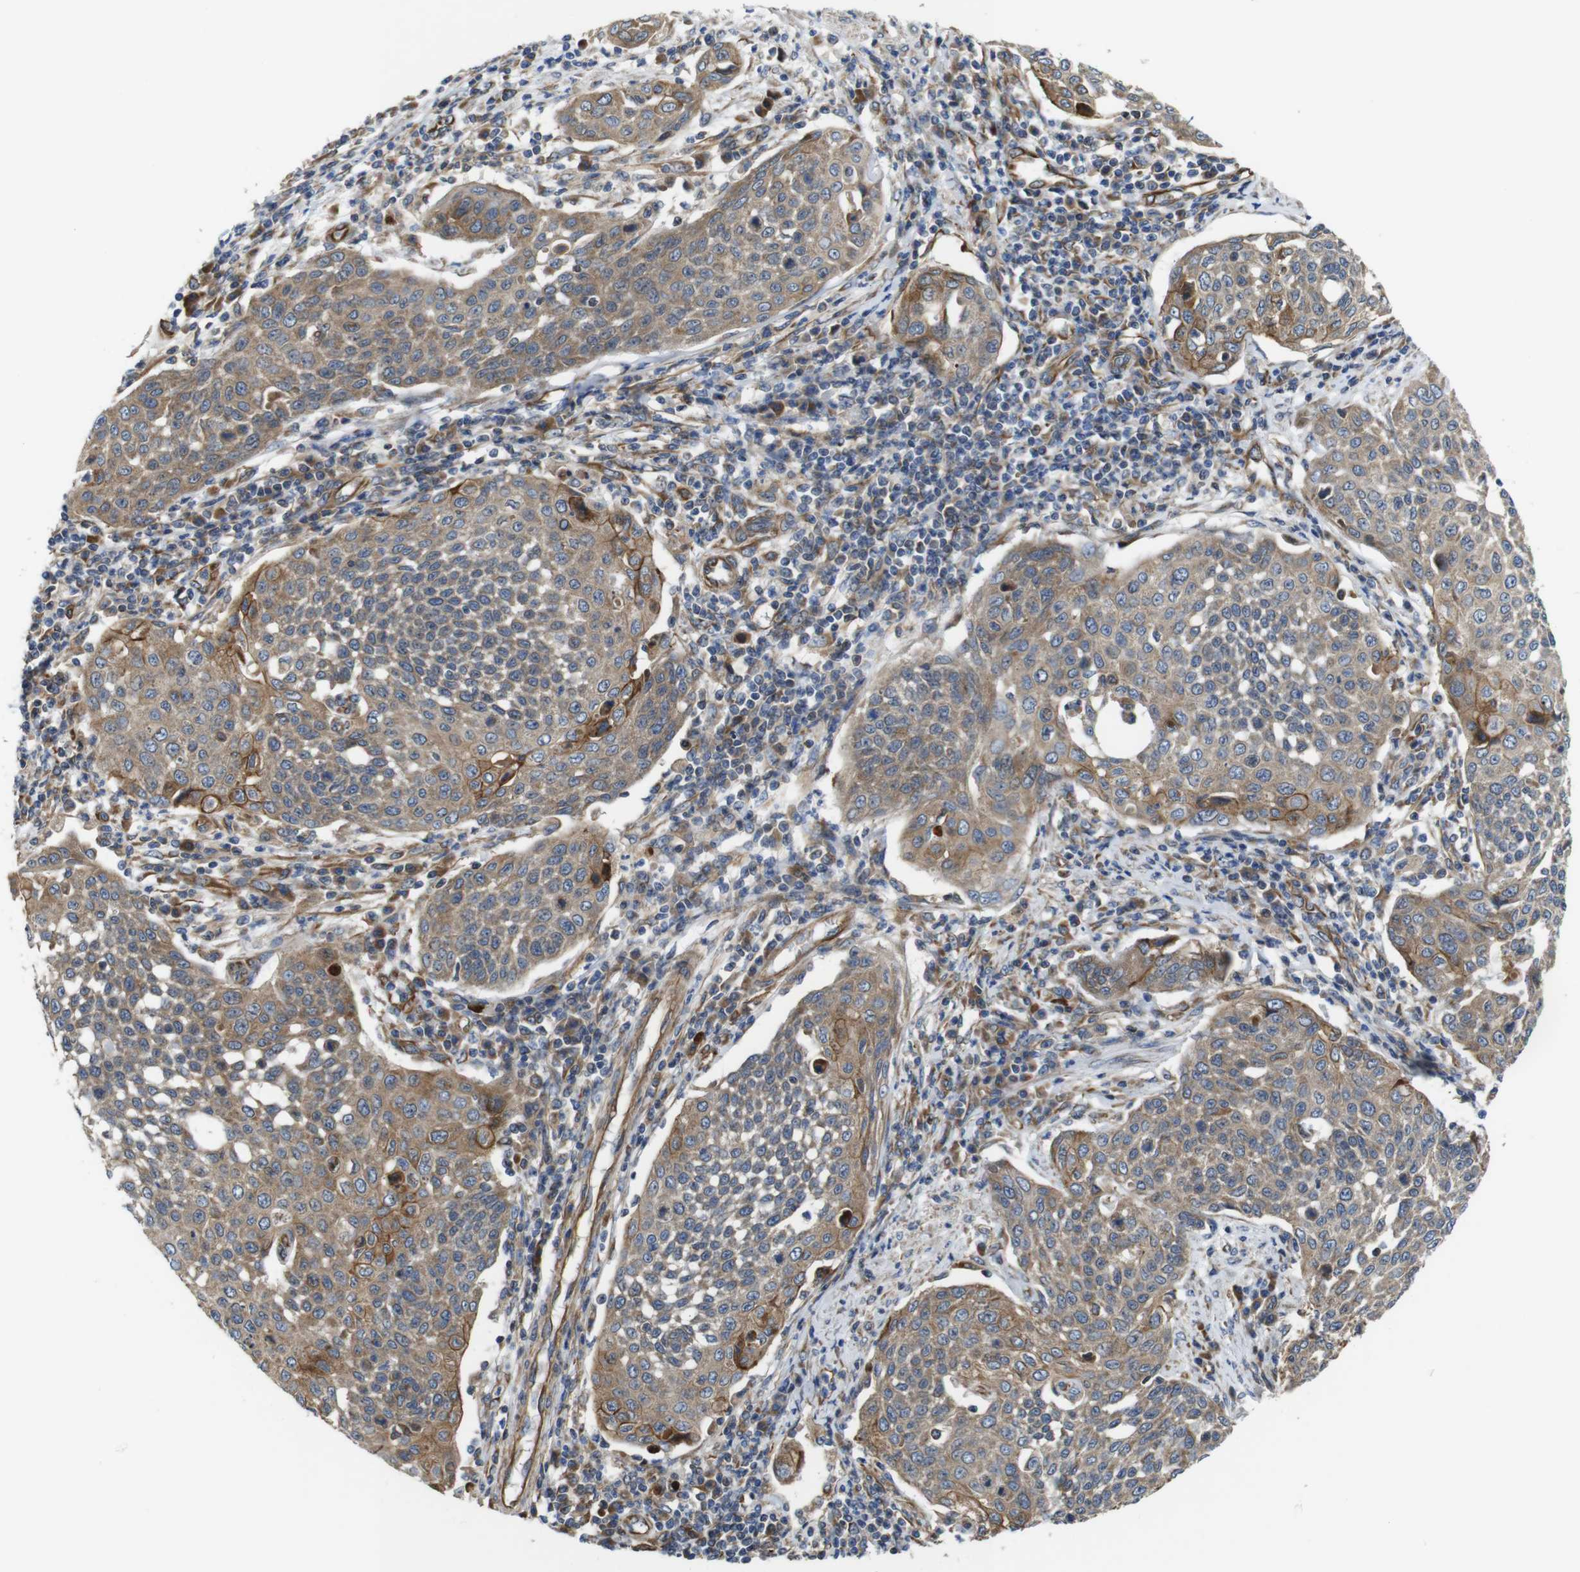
{"staining": {"intensity": "weak", "quantity": ">75%", "location": "cytoplasmic/membranous"}, "tissue": "cervical cancer", "cell_type": "Tumor cells", "image_type": "cancer", "snomed": [{"axis": "morphology", "description": "Squamous cell carcinoma, NOS"}, {"axis": "topography", "description": "Cervix"}], "caption": "A histopathology image showing weak cytoplasmic/membranous expression in approximately >75% of tumor cells in squamous cell carcinoma (cervical), as visualized by brown immunohistochemical staining.", "gene": "POMK", "patient": {"sex": "female", "age": 34}}